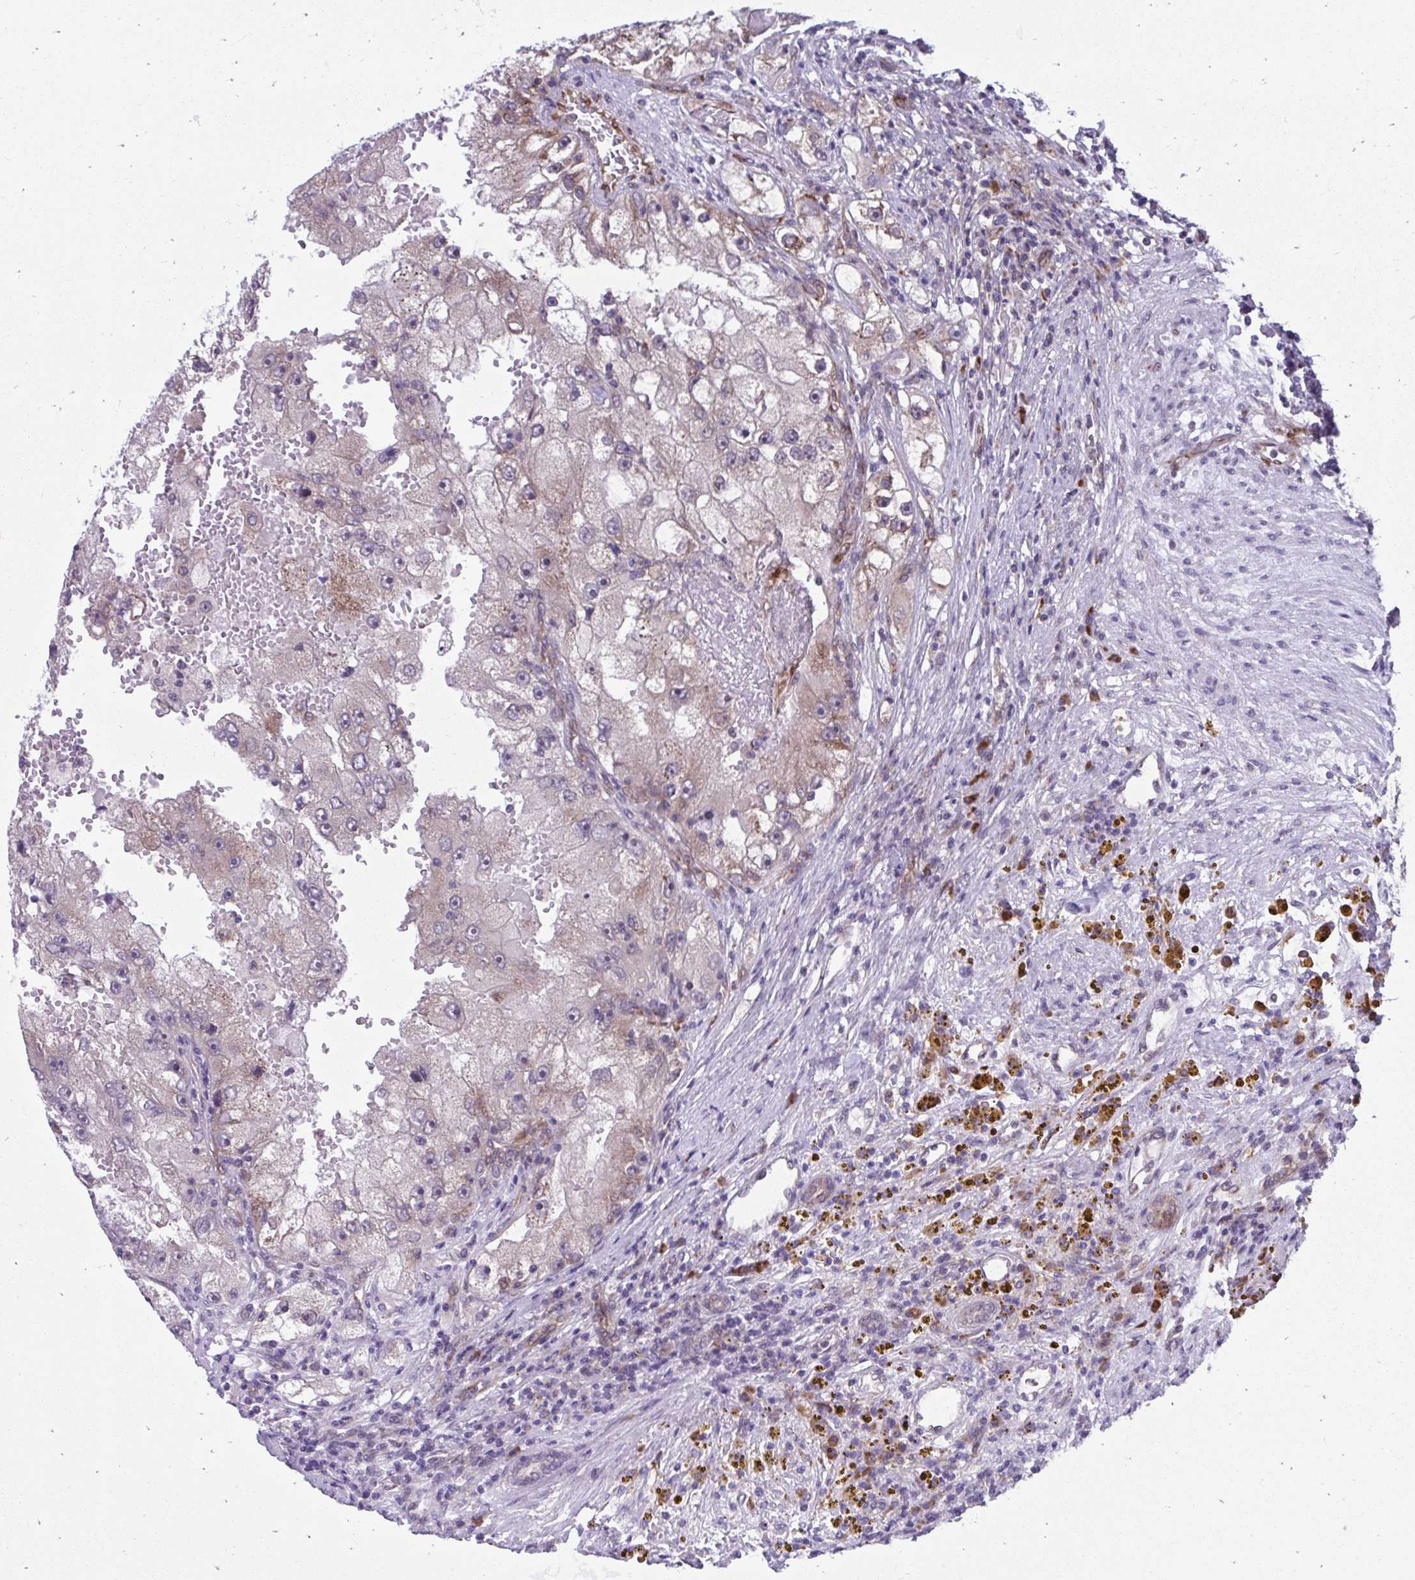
{"staining": {"intensity": "weak", "quantity": "<25%", "location": "cytoplasmic/membranous"}, "tissue": "renal cancer", "cell_type": "Tumor cells", "image_type": "cancer", "snomed": [{"axis": "morphology", "description": "Adenocarcinoma, NOS"}, {"axis": "topography", "description": "Kidney"}], "caption": "The IHC micrograph has no significant expression in tumor cells of adenocarcinoma (renal) tissue. (Immunohistochemistry, brightfield microscopy, high magnification).", "gene": "SELENON", "patient": {"sex": "male", "age": 63}}